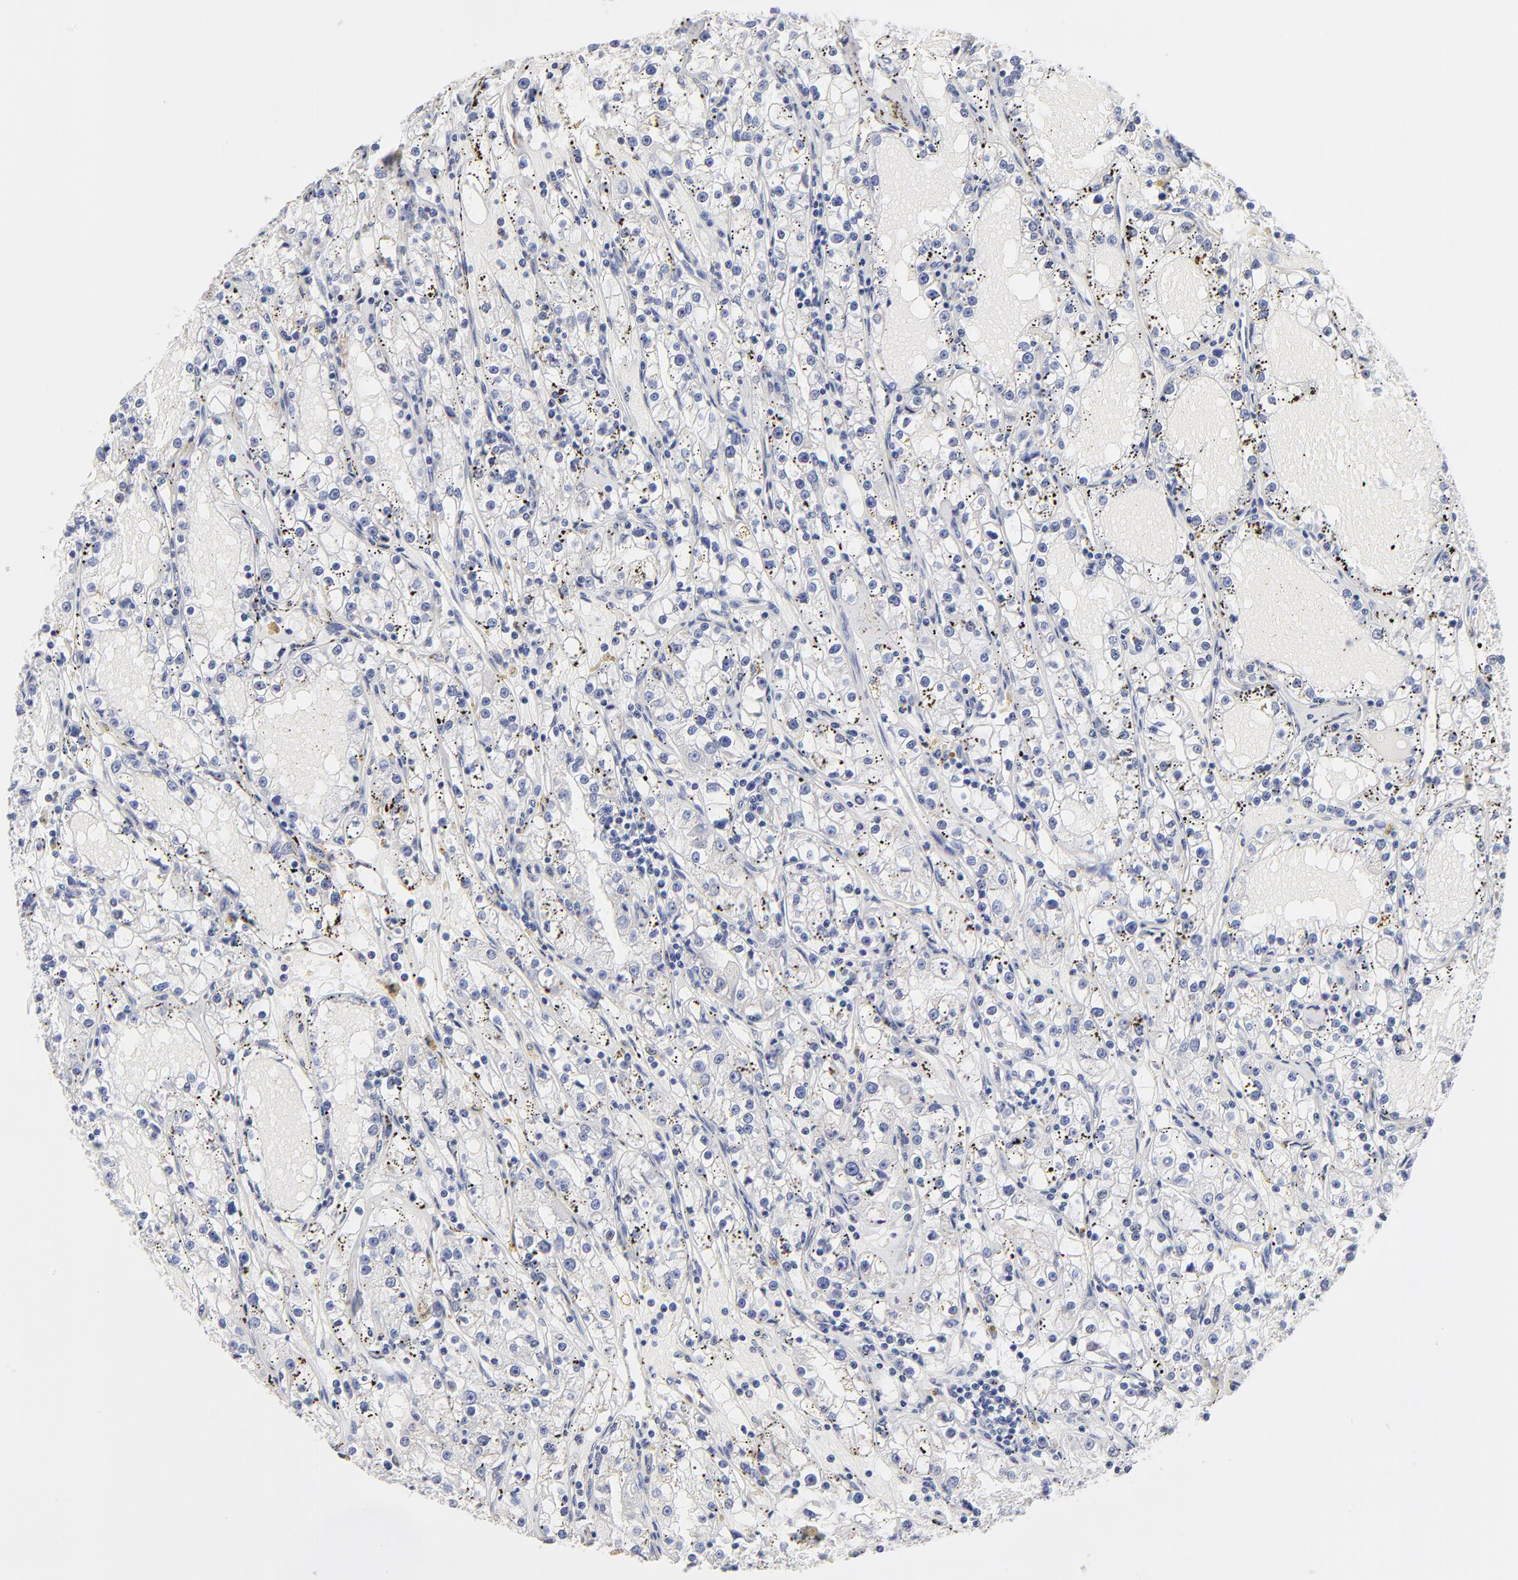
{"staining": {"intensity": "negative", "quantity": "none", "location": "none"}, "tissue": "renal cancer", "cell_type": "Tumor cells", "image_type": "cancer", "snomed": [{"axis": "morphology", "description": "Adenocarcinoma, NOS"}, {"axis": "topography", "description": "Kidney"}], "caption": "High magnification brightfield microscopy of renal cancer (adenocarcinoma) stained with DAB (3,3'-diaminobenzidine) (brown) and counterstained with hematoxylin (blue): tumor cells show no significant positivity. Brightfield microscopy of immunohistochemistry (IHC) stained with DAB (3,3'-diaminobenzidine) (brown) and hematoxylin (blue), captured at high magnification.", "gene": "CCT2", "patient": {"sex": "male", "age": 56}}